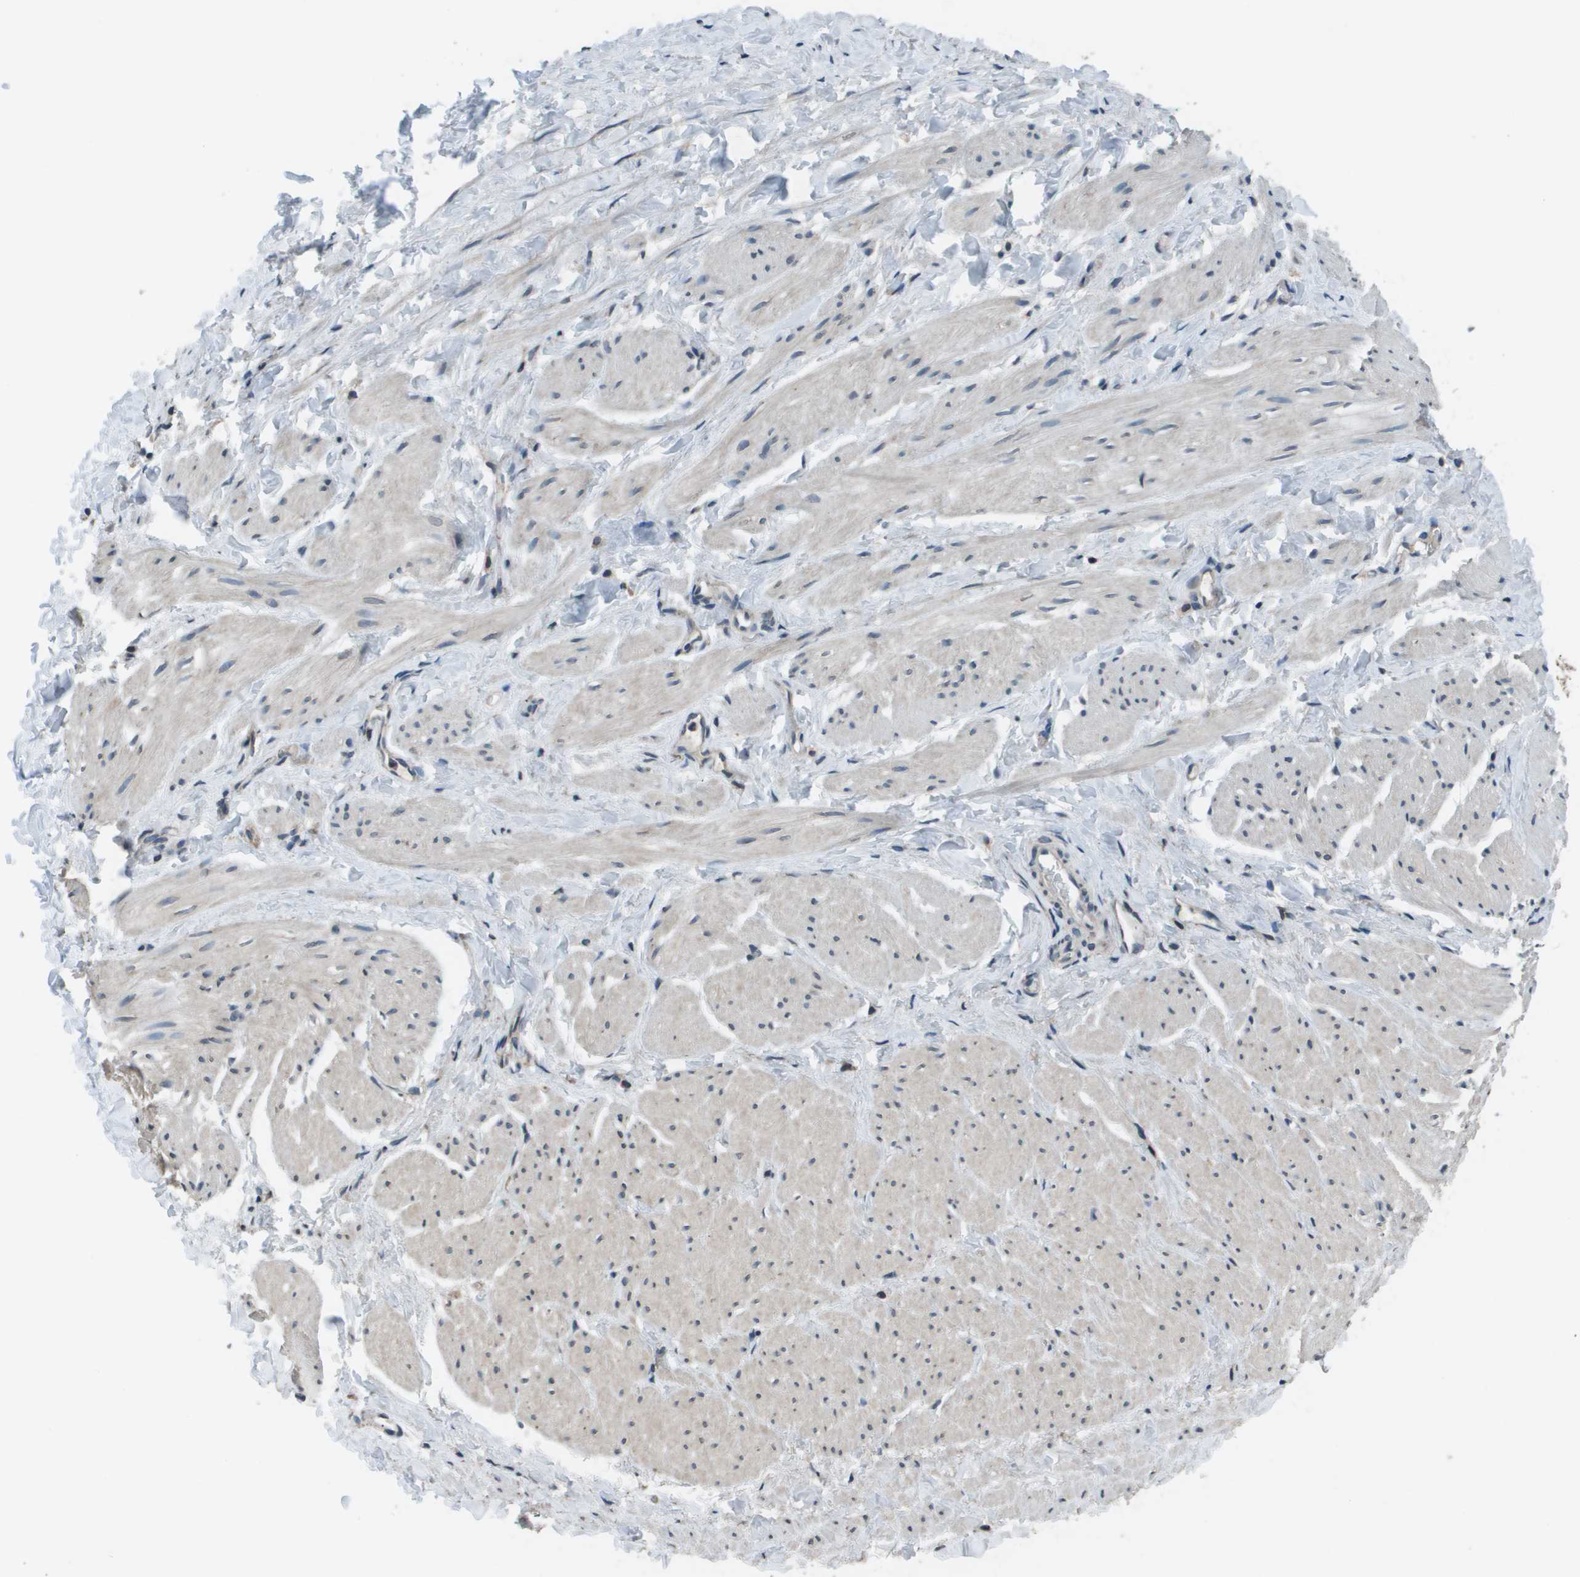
{"staining": {"intensity": "negative", "quantity": "none", "location": "none"}, "tissue": "smooth muscle", "cell_type": "Smooth muscle cells", "image_type": "normal", "snomed": [{"axis": "morphology", "description": "Normal tissue, NOS"}, {"axis": "topography", "description": "Smooth muscle"}], "caption": "DAB immunohistochemical staining of benign smooth muscle reveals no significant positivity in smooth muscle cells.", "gene": "GOSR2", "patient": {"sex": "male", "age": 16}}